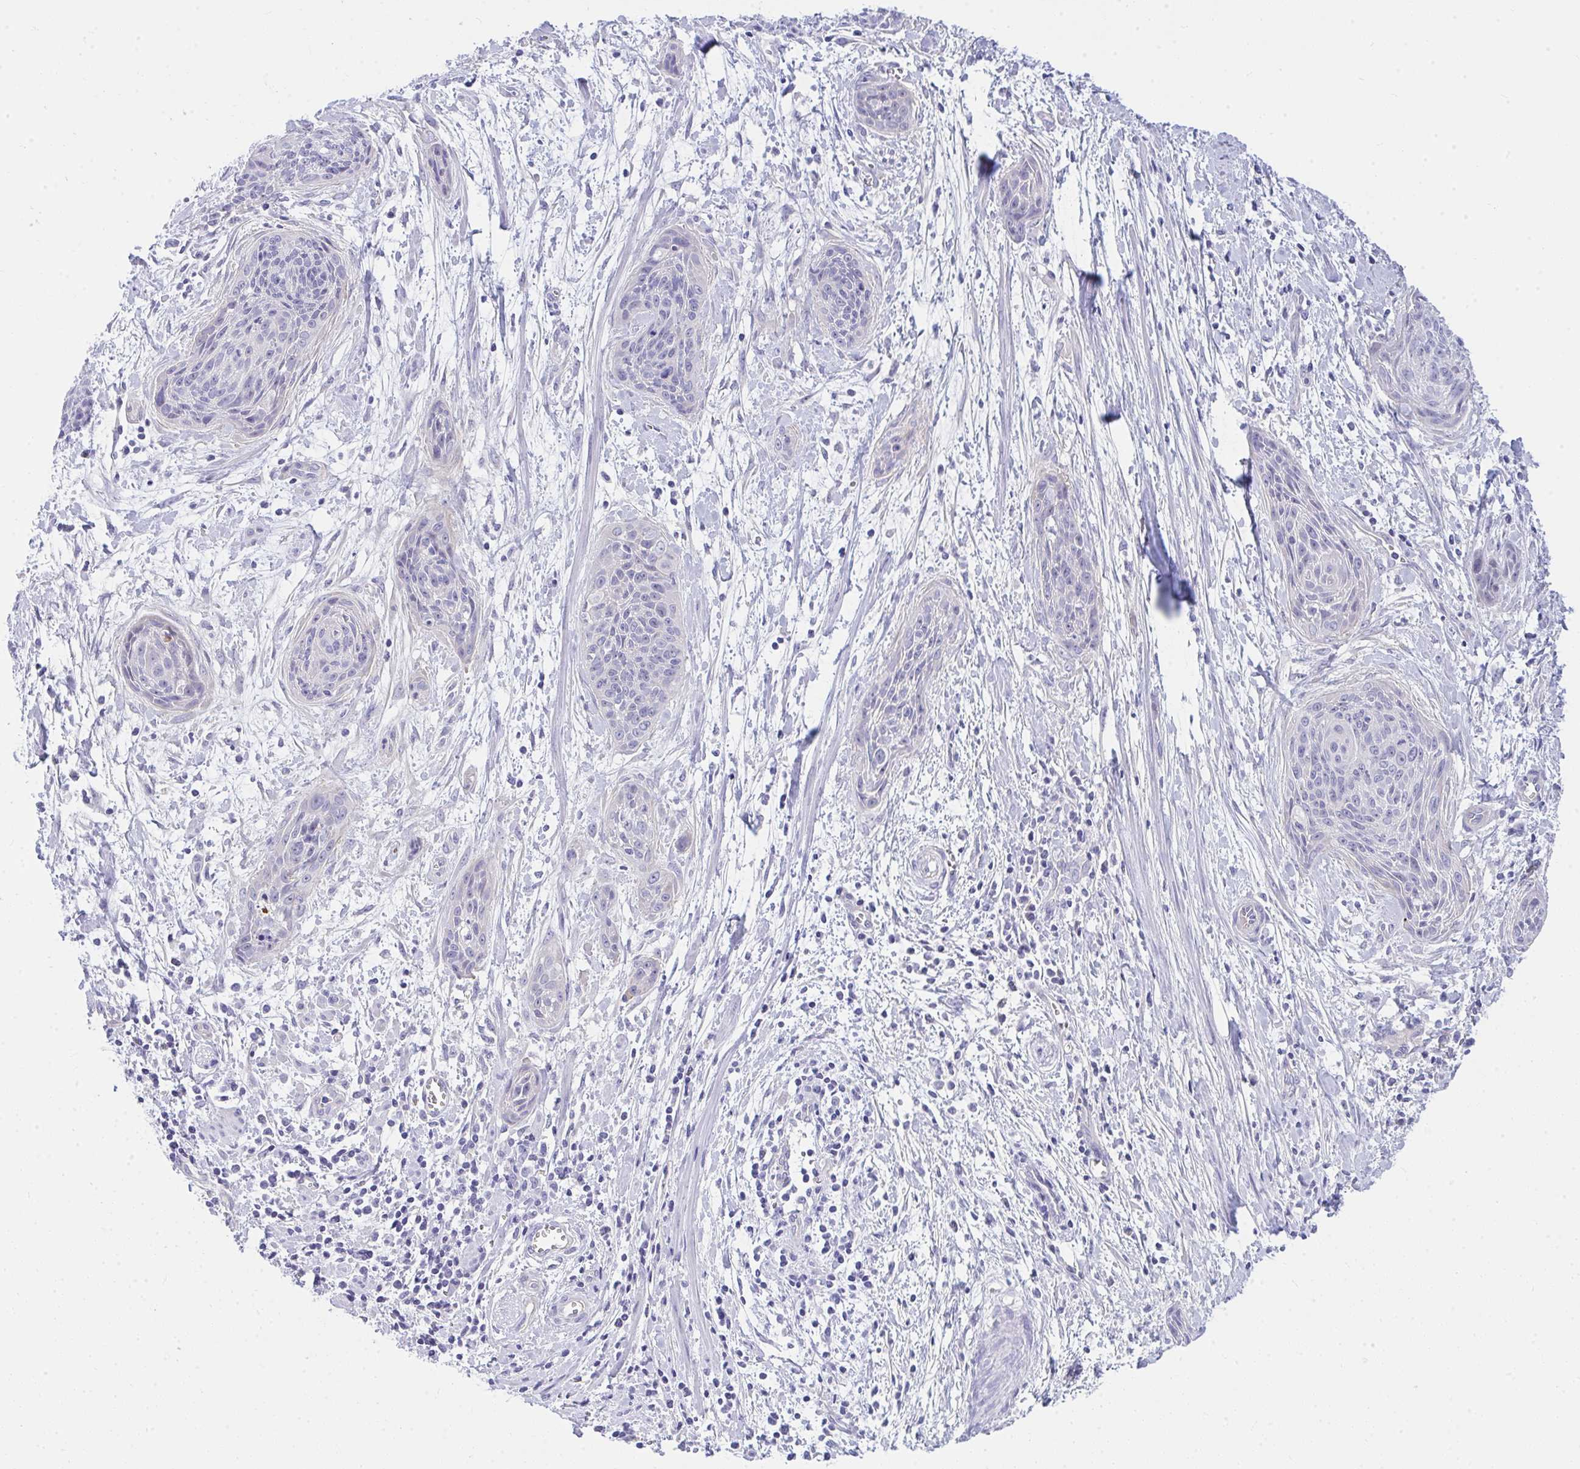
{"staining": {"intensity": "negative", "quantity": "none", "location": "none"}, "tissue": "cervical cancer", "cell_type": "Tumor cells", "image_type": "cancer", "snomed": [{"axis": "morphology", "description": "Squamous cell carcinoma, NOS"}, {"axis": "topography", "description": "Cervix"}], "caption": "This photomicrograph is of cervical squamous cell carcinoma stained with IHC to label a protein in brown with the nuclei are counter-stained blue. There is no staining in tumor cells.", "gene": "LRRC36", "patient": {"sex": "female", "age": 55}}